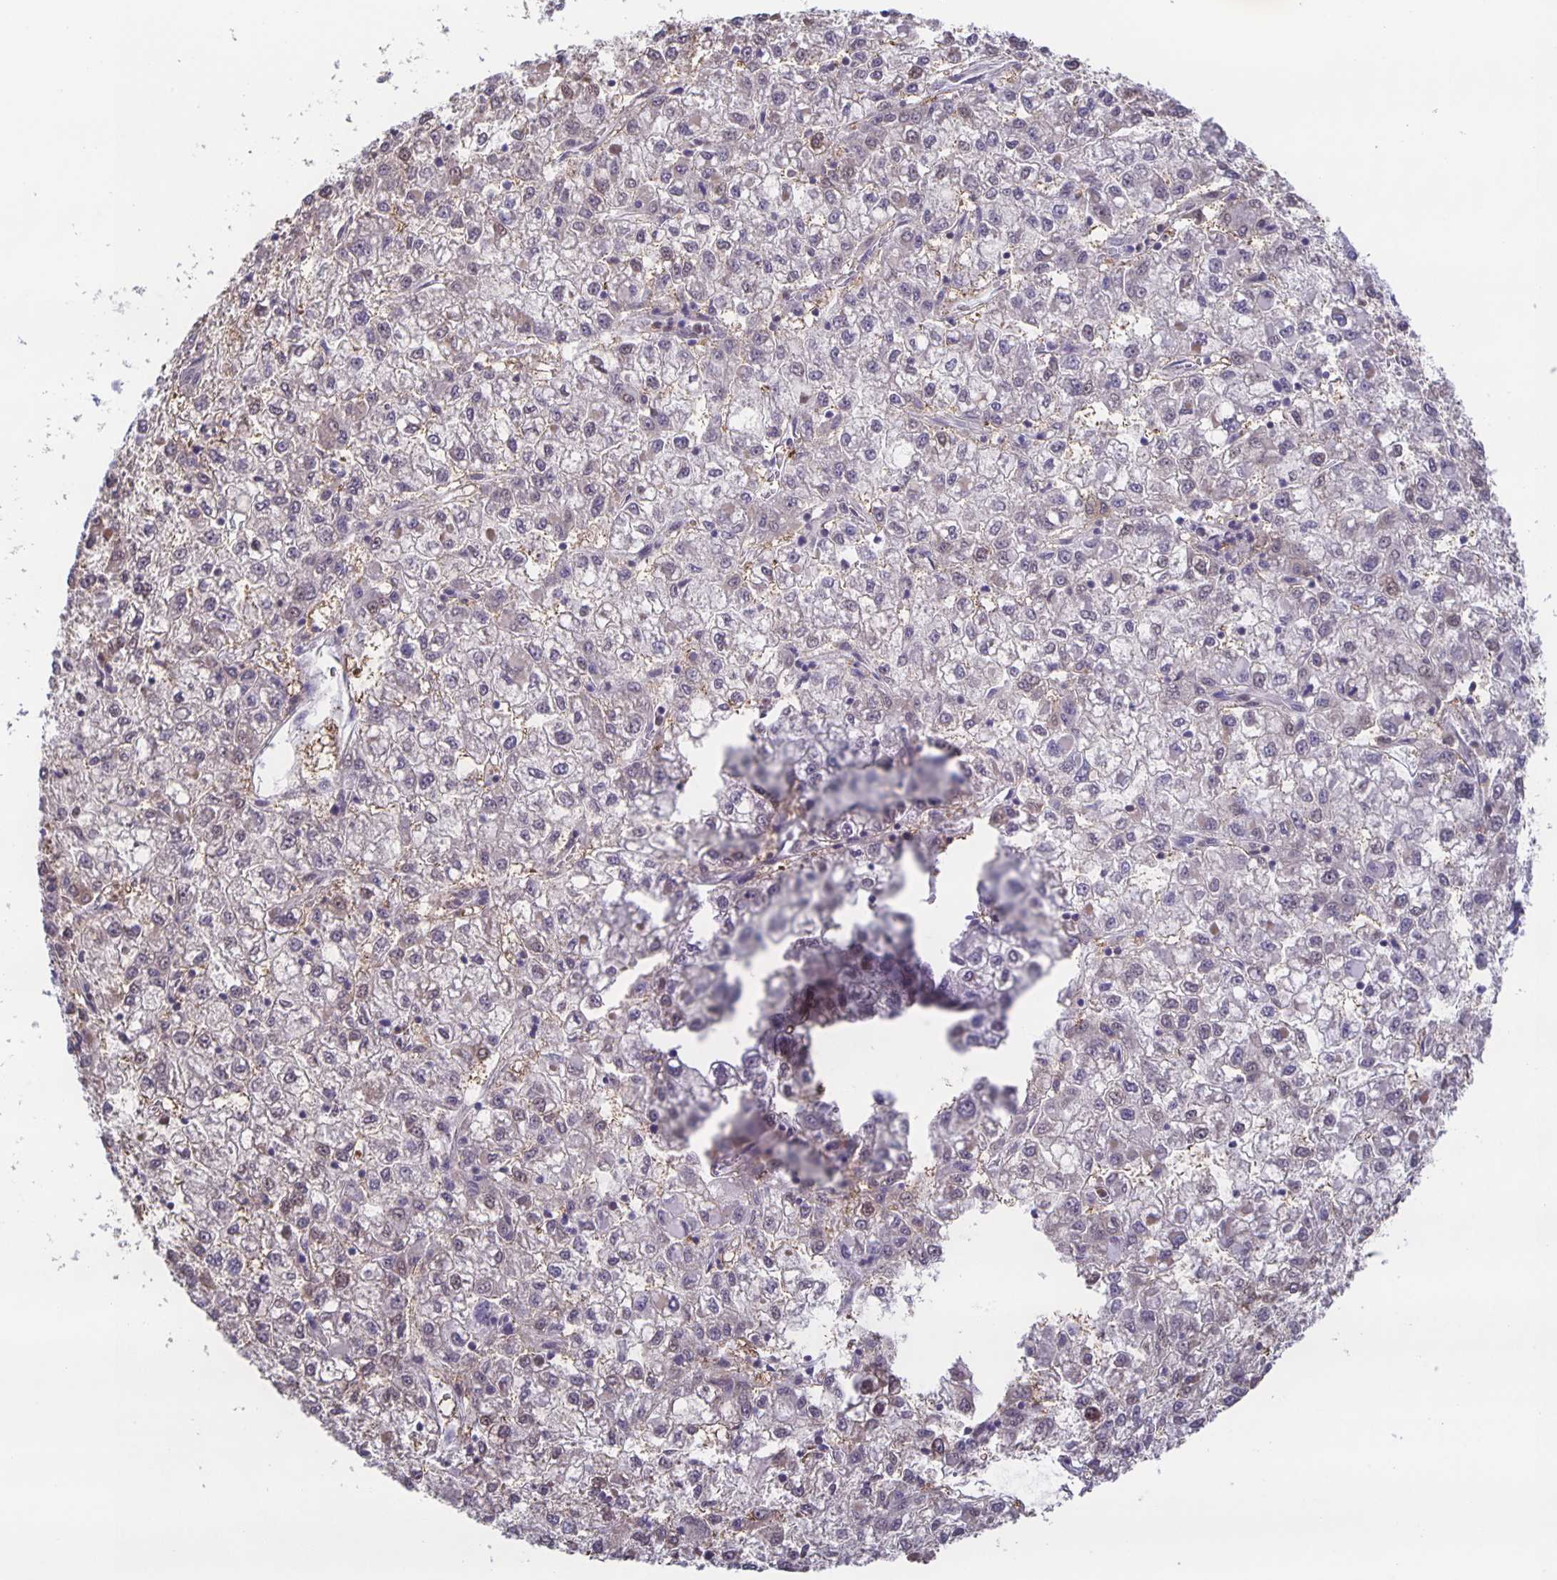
{"staining": {"intensity": "negative", "quantity": "none", "location": "none"}, "tissue": "liver cancer", "cell_type": "Tumor cells", "image_type": "cancer", "snomed": [{"axis": "morphology", "description": "Carcinoma, Hepatocellular, NOS"}, {"axis": "topography", "description": "Liver"}], "caption": "This is an immunohistochemistry photomicrograph of human liver cancer. There is no staining in tumor cells.", "gene": "MARCHF6", "patient": {"sex": "male", "age": 40}}